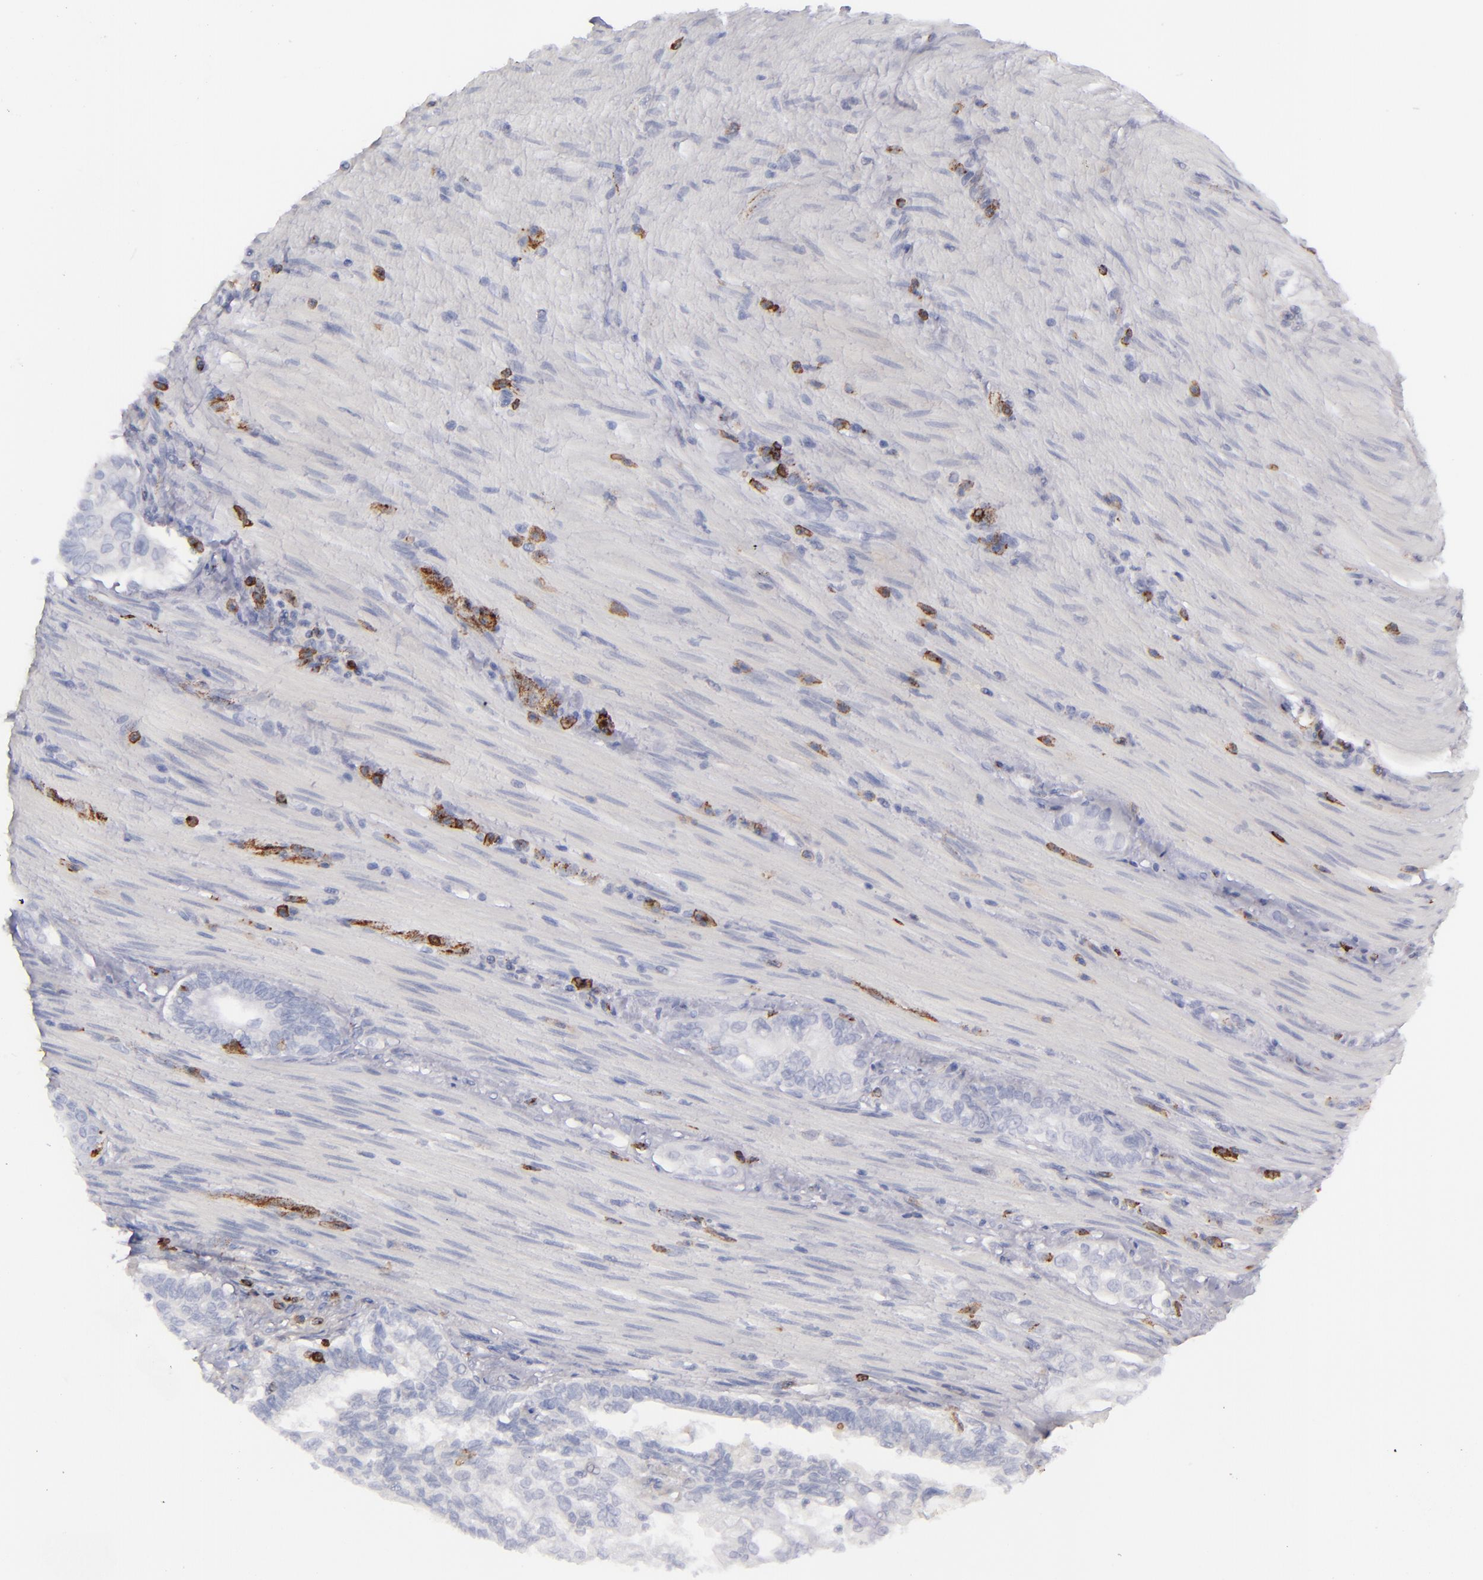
{"staining": {"intensity": "negative", "quantity": "none", "location": "none"}, "tissue": "pancreatic cancer", "cell_type": "Tumor cells", "image_type": "cancer", "snomed": [{"axis": "morphology", "description": "Normal tissue, NOS"}, {"axis": "topography", "description": "Pancreas"}], "caption": "DAB (3,3'-diaminobenzidine) immunohistochemical staining of pancreatic cancer displays no significant positivity in tumor cells. Nuclei are stained in blue.", "gene": "CD27", "patient": {"sex": "male", "age": 42}}